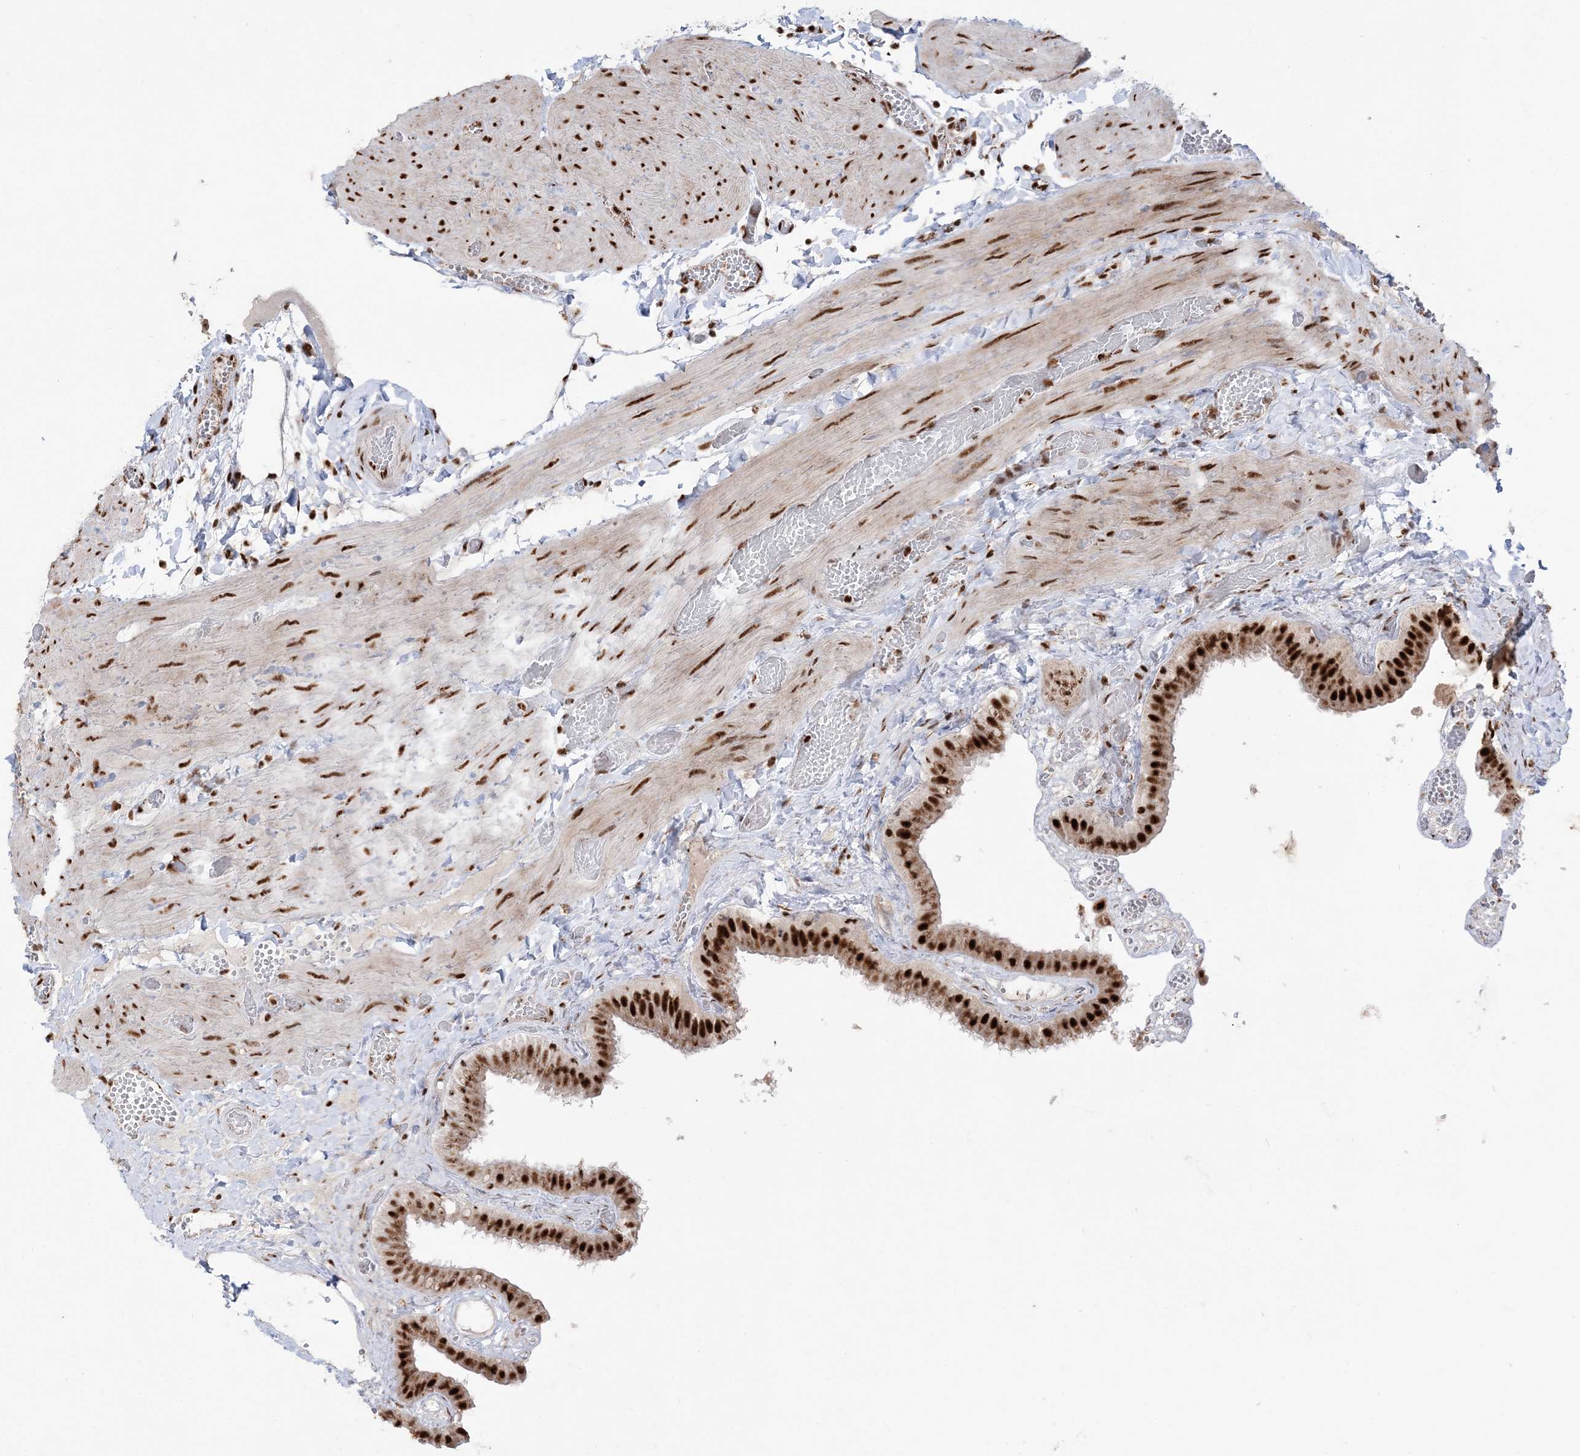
{"staining": {"intensity": "strong", "quantity": ">75%", "location": "nuclear"}, "tissue": "gallbladder", "cell_type": "Glandular cells", "image_type": "normal", "snomed": [{"axis": "morphology", "description": "Normal tissue, NOS"}, {"axis": "topography", "description": "Gallbladder"}], "caption": "Gallbladder stained for a protein reveals strong nuclear positivity in glandular cells. (DAB (3,3'-diaminobenzidine) = brown stain, brightfield microscopy at high magnification).", "gene": "RBM17", "patient": {"sex": "female", "age": 64}}